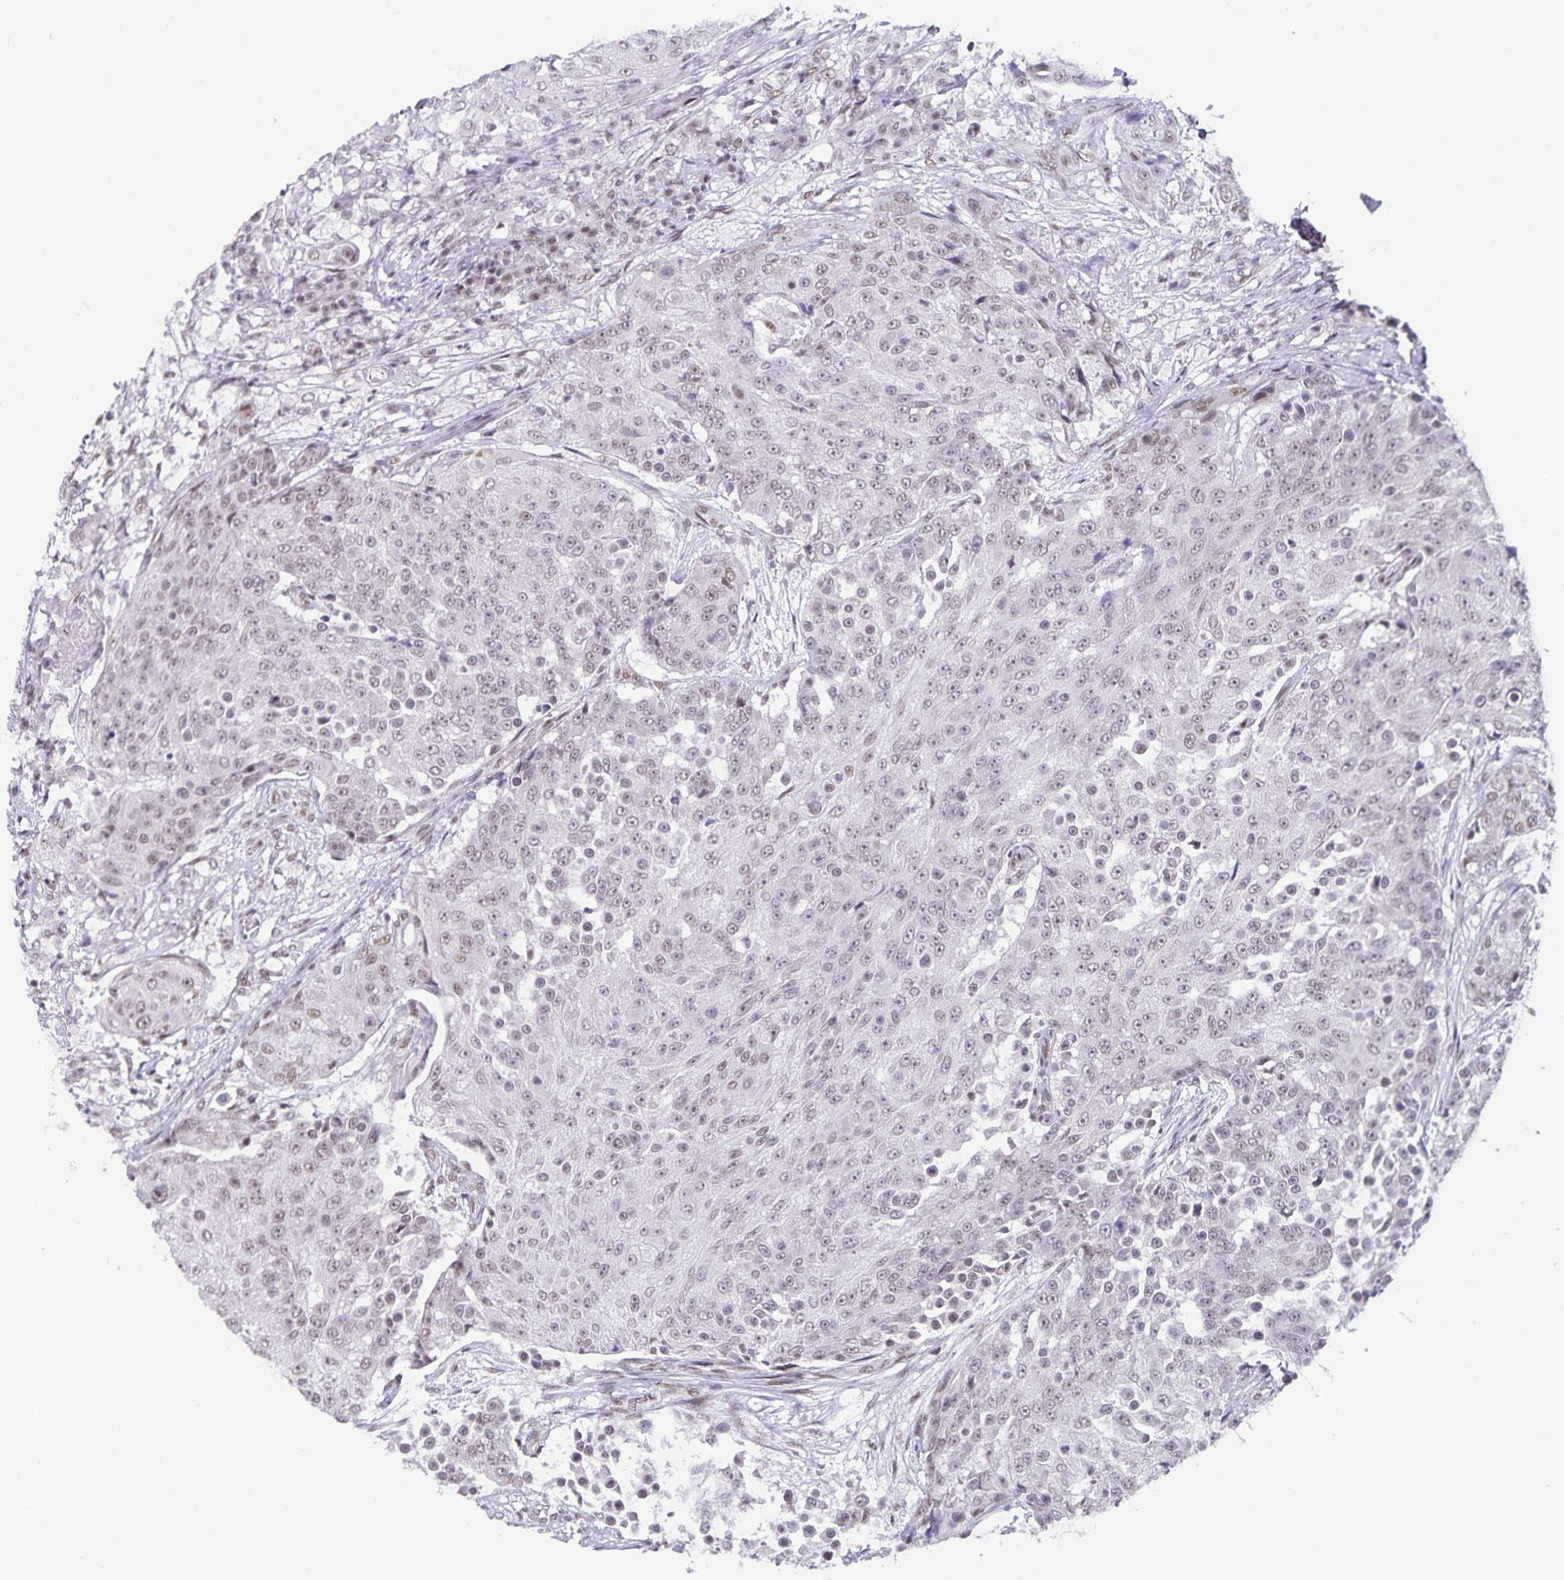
{"staining": {"intensity": "weak", "quantity": ">75%", "location": "nuclear"}, "tissue": "urothelial cancer", "cell_type": "Tumor cells", "image_type": "cancer", "snomed": [{"axis": "morphology", "description": "Urothelial carcinoma, High grade"}, {"axis": "topography", "description": "Urinary bladder"}], "caption": "An image of high-grade urothelial carcinoma stained for a protein shows weak nuclear brown staining in tumor cells.", "gene": "PBX2", "patient": {"sex": "female", "age": 63}}